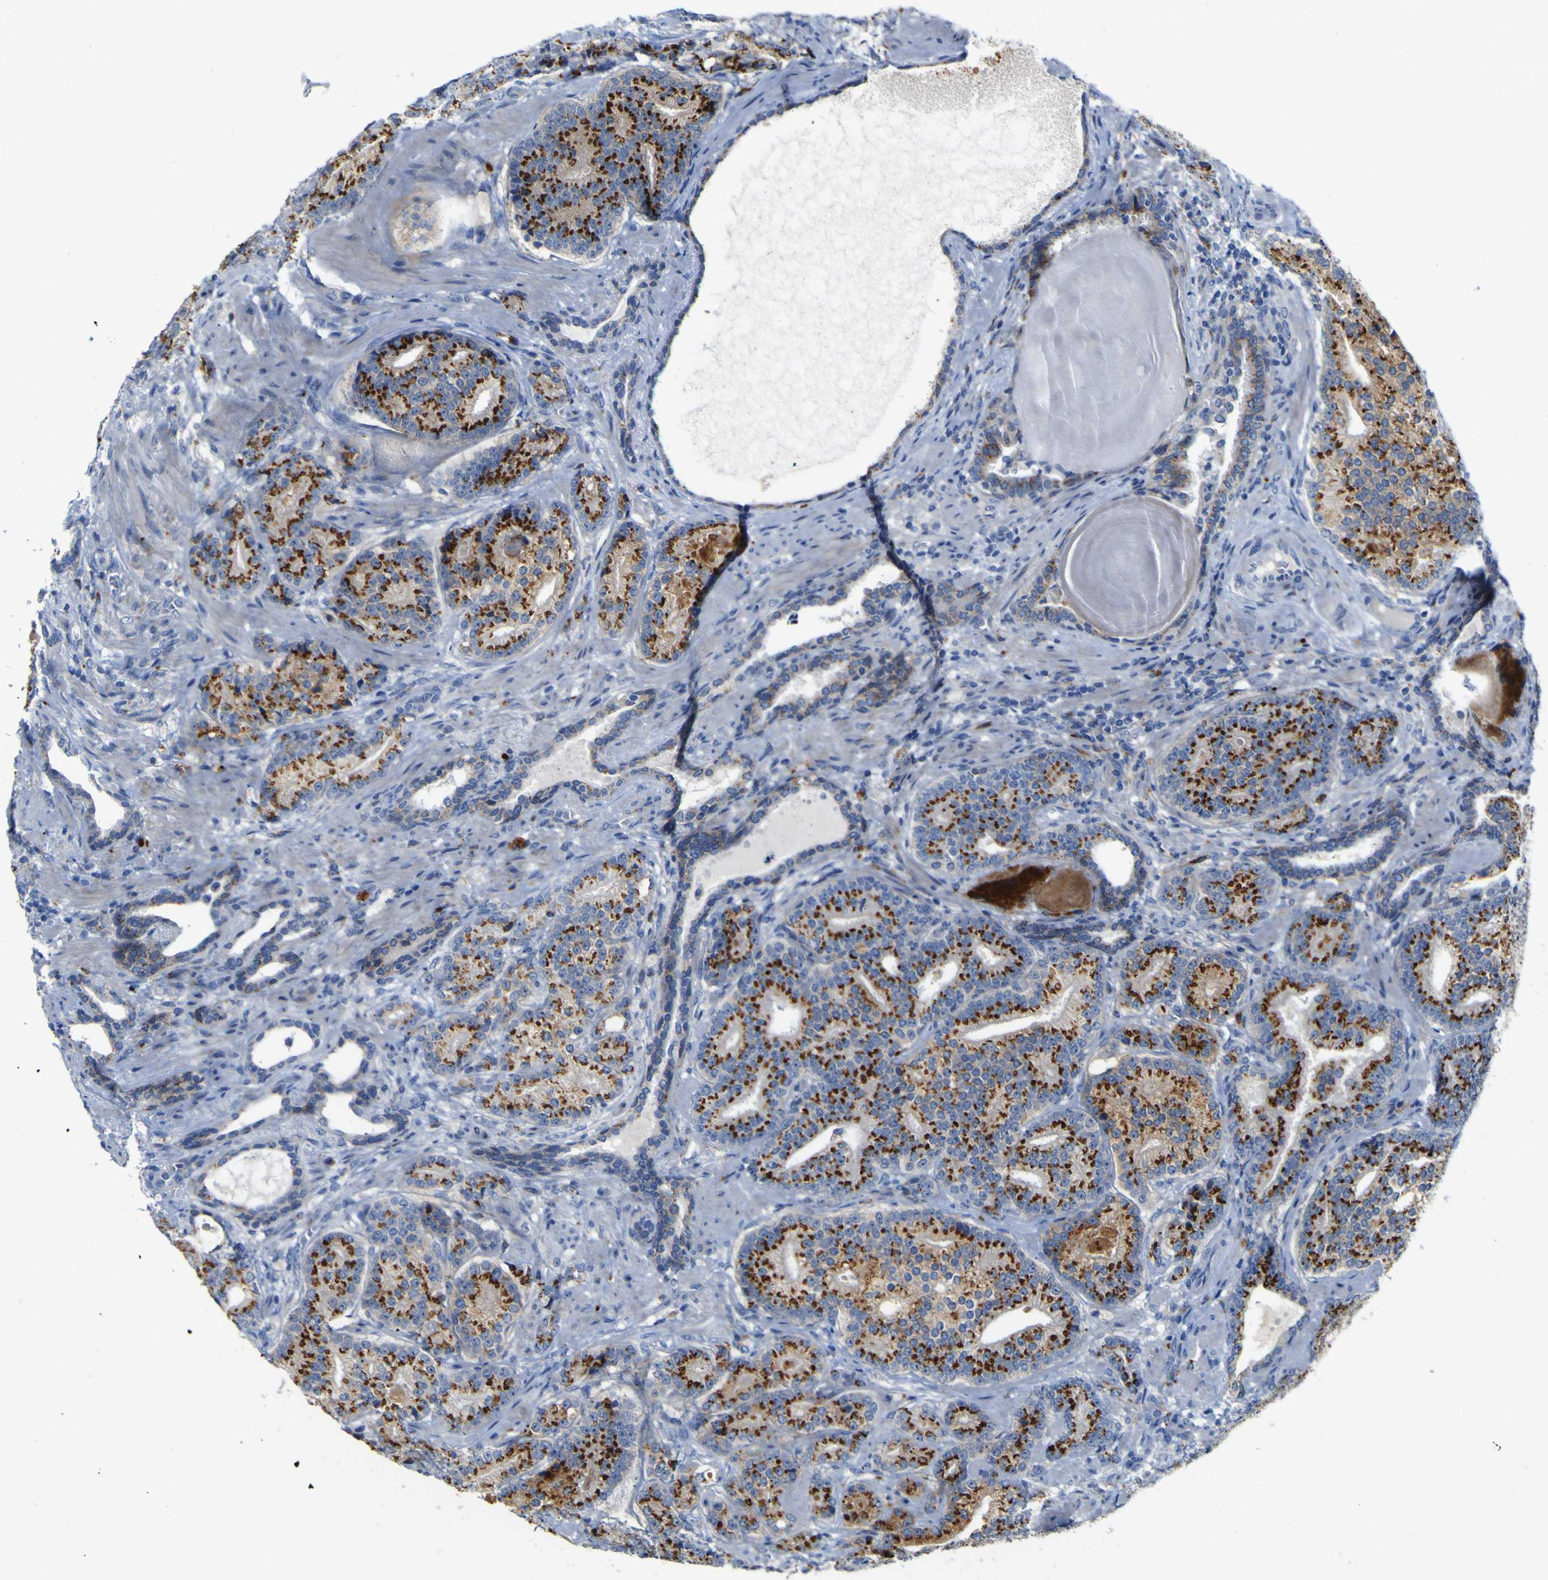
{"staining": {"intensity": "strong", "quantity": ">75%", "location": "cytoplasmic/membranous"}, "tissue": "prostate cancer", "cell_type": "Tumor cells", "image_type": "cancer", "snomed": [{"axis": "morphology", "description": "Adenocarcinoma, High grade"}, {"axis": "topography", "description": "Prostate"}], "caption": "Prostate cancer (high-grade adenocarcinoma) tissue reveals strong cytoplasmic/membranous expression in approximately >75% of tumor cells", "gene": "PTPRF", "patient": {"sex": "male", "age": 61}}